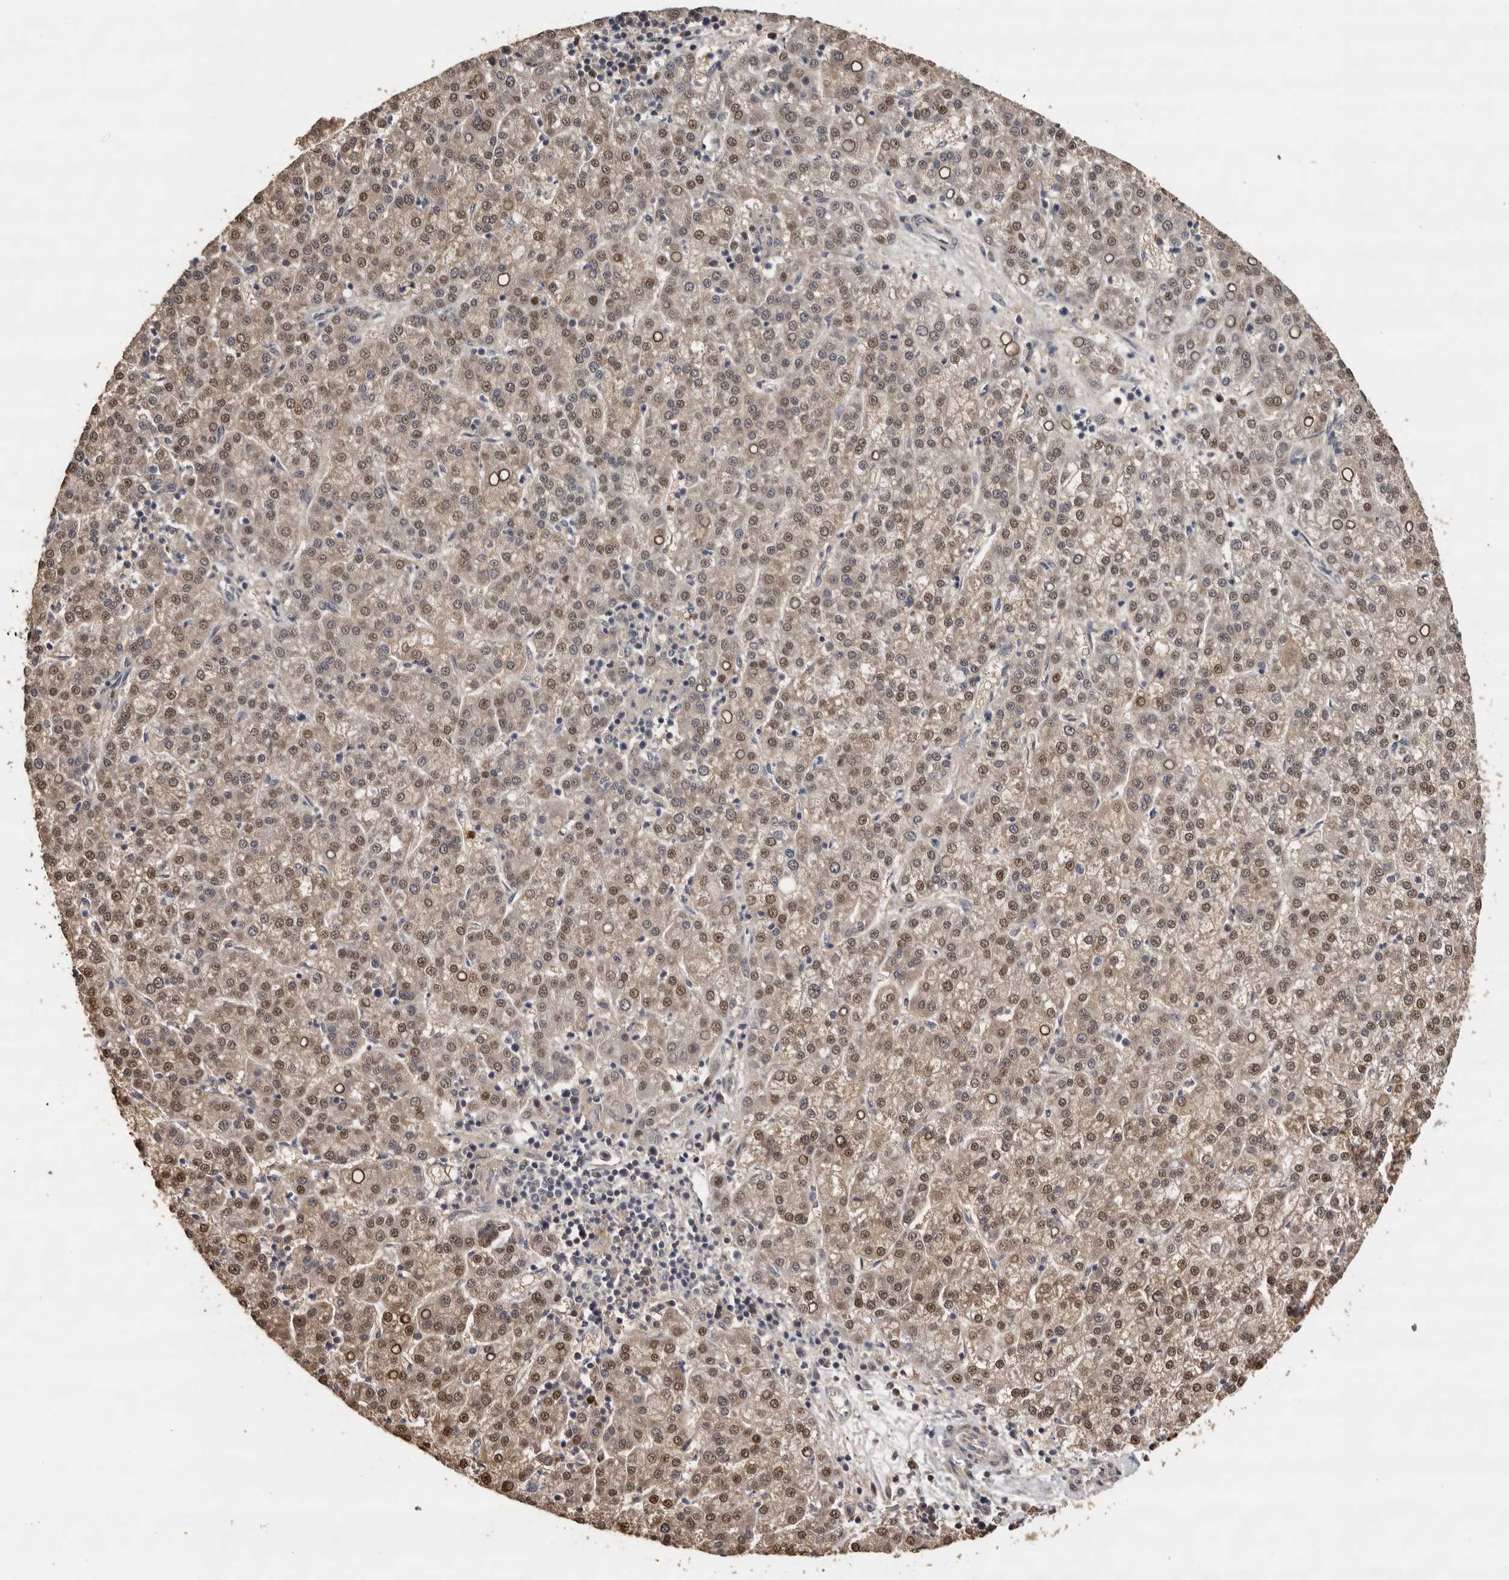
{"staining": {"intensity": "moderate", "quantity": "25%-75%", "location": "cytoplasmic/membranous,nuclear"}, "tissue": "liver cancer", "cell_type": "Tumor cells", "image_type": "cancer", "snomed": [{"axis": "morphology", "description": "Carcinoma, Hepatocellular, NOS"}, {"axis": "topography", "description": "Liver"}], "caption": "Tumor cells show medium levels of moderate cytoplasmic/membranous and nuclear positivity in about 25%-75% of cells in human hepatocellular carcinoma (liver). Immunohistochemistry (ihc) stains the protein of interest in brown and the nuclei are stained blue.", "gene": "KIF2B", "patient": {"sex": "female", "age": 58}}